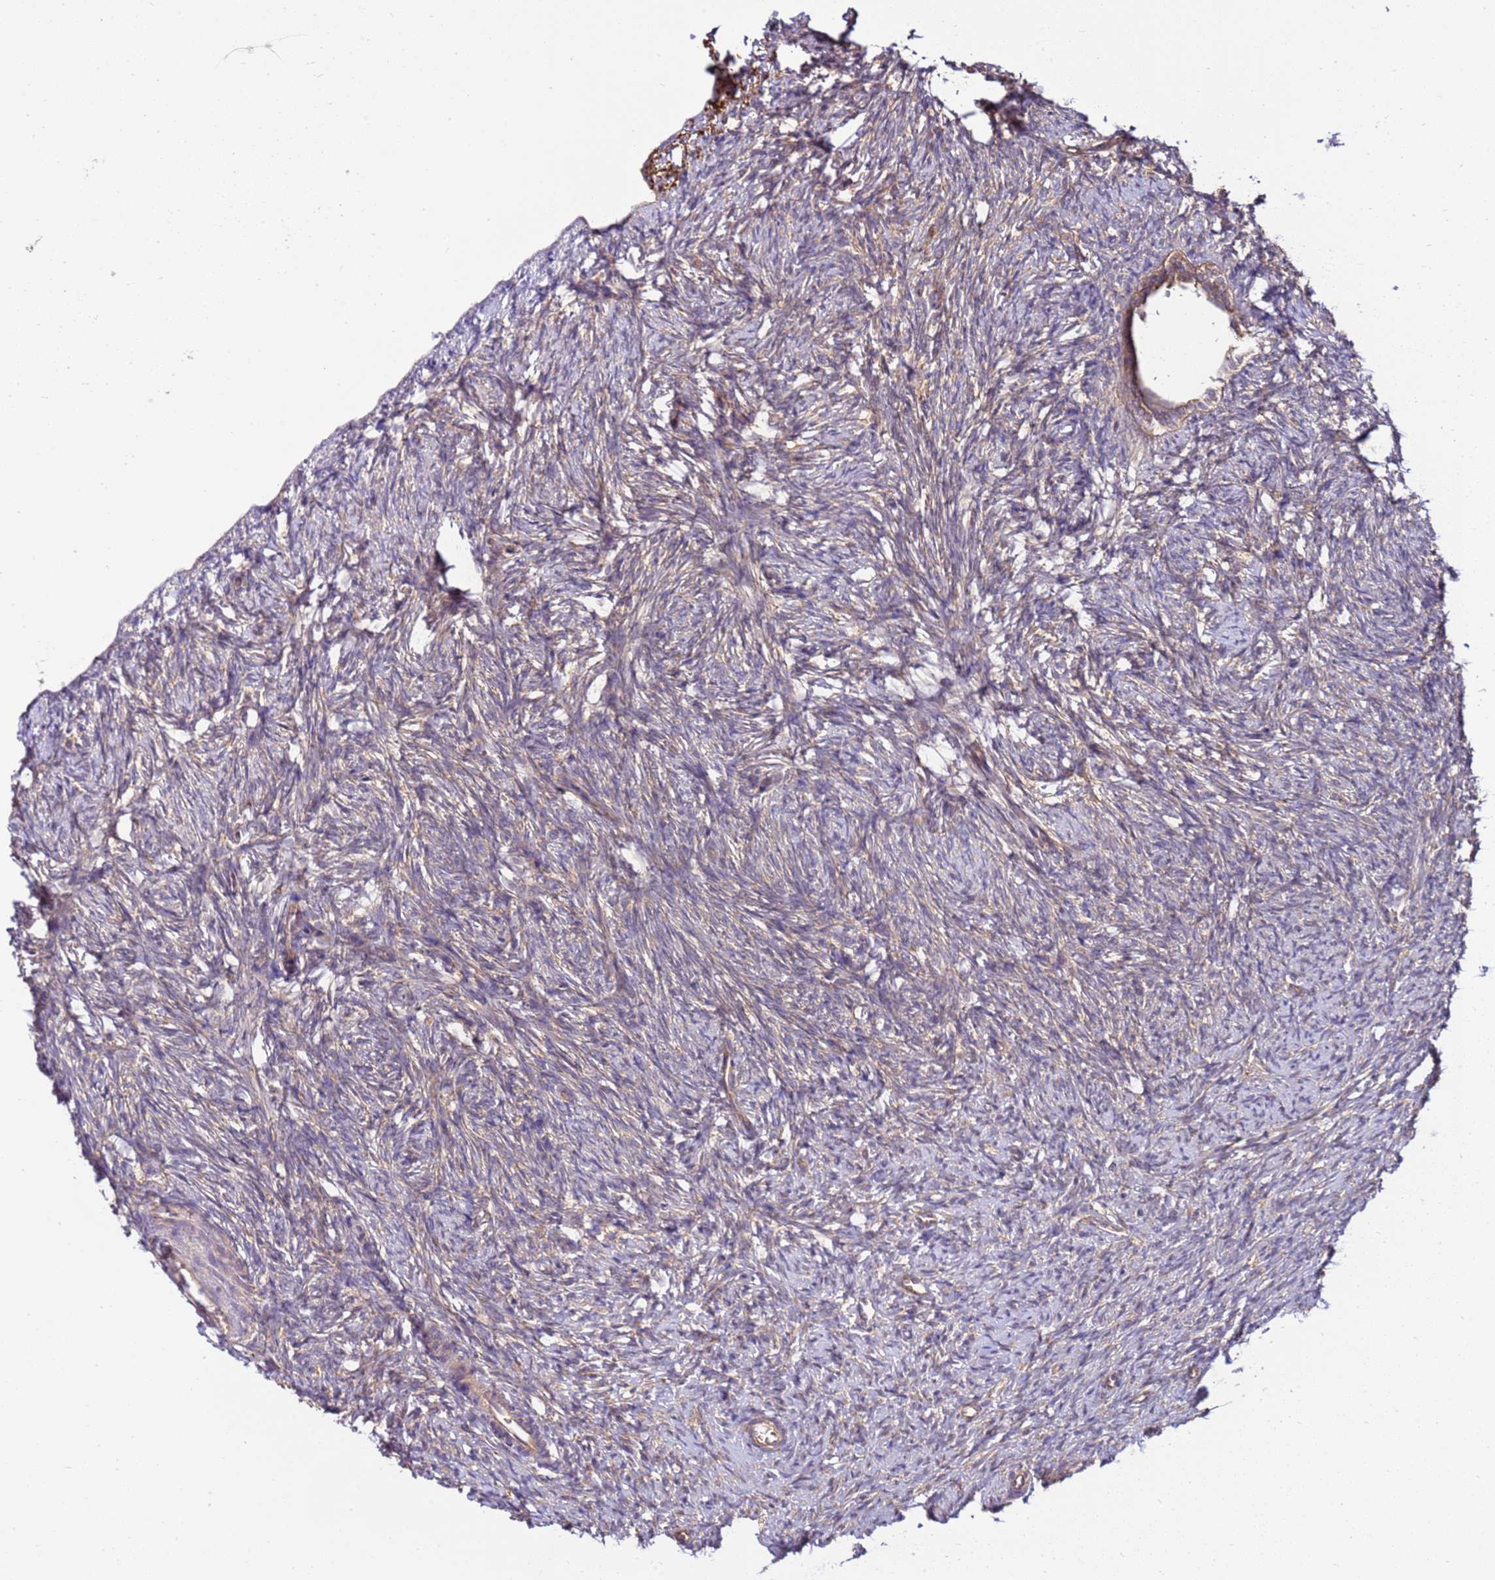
{"staining": {"intensity": "weak", "quantity": "25%-75%", "location": "cytoplasmic/membranous"}, "tissue": "ovary", "cell_type": "Ovarian stroma cells", "image_type": "normal", "snomed": [{"axis": "morphology", "description": "Normal tissue, NOS"}, {"axis": "topography", "description": "Ovary"}], "caption": "DAB immunohistochemical staining of normal ovary exhibits weak cytoplasmic/membranous protein expression in approximately 25%-75% of ovarian stroma cells.", "gene": "SLC44A5", "patient": {"sex": "female", "age": 51}}